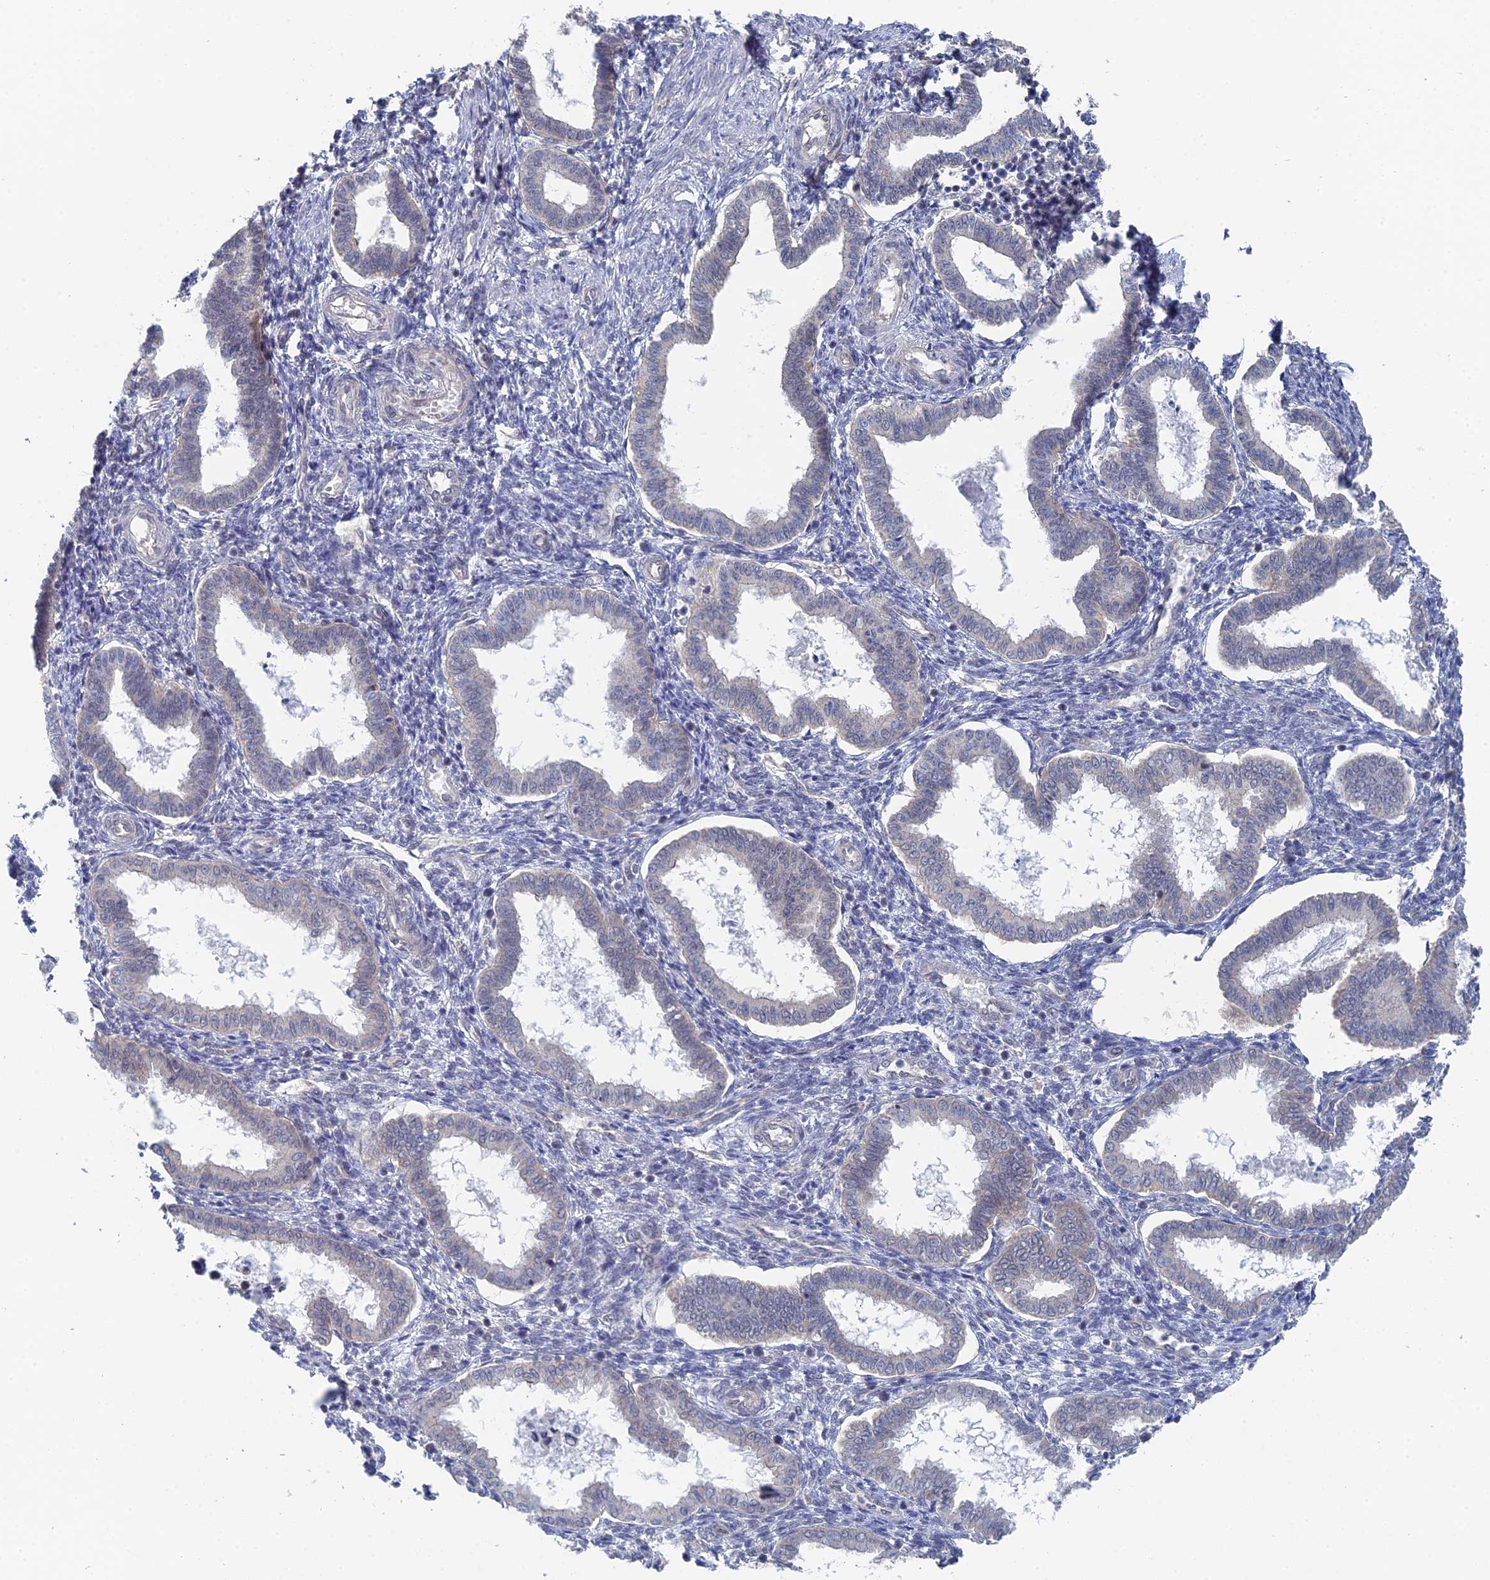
{"staining": {"intensity": "negative", "quantity": "none", "location": "none"}, "tissue": "endometrium", "cell_type": "Cells in endometrial stroma", "image_type": "normal", "snomed": [{"axis": "morphology", "description": "Normal tissue, NOS"}, {"axis": "topography", "description": "Endometrium"}], "caption": "This is a histopathology image of immunohistochemistry (IHC) staining of normal endometrium, which shows no expression in cells in endometrial stroma.", "gene": "TSSC4", "patient": {"sex": "female", "age": 24}}